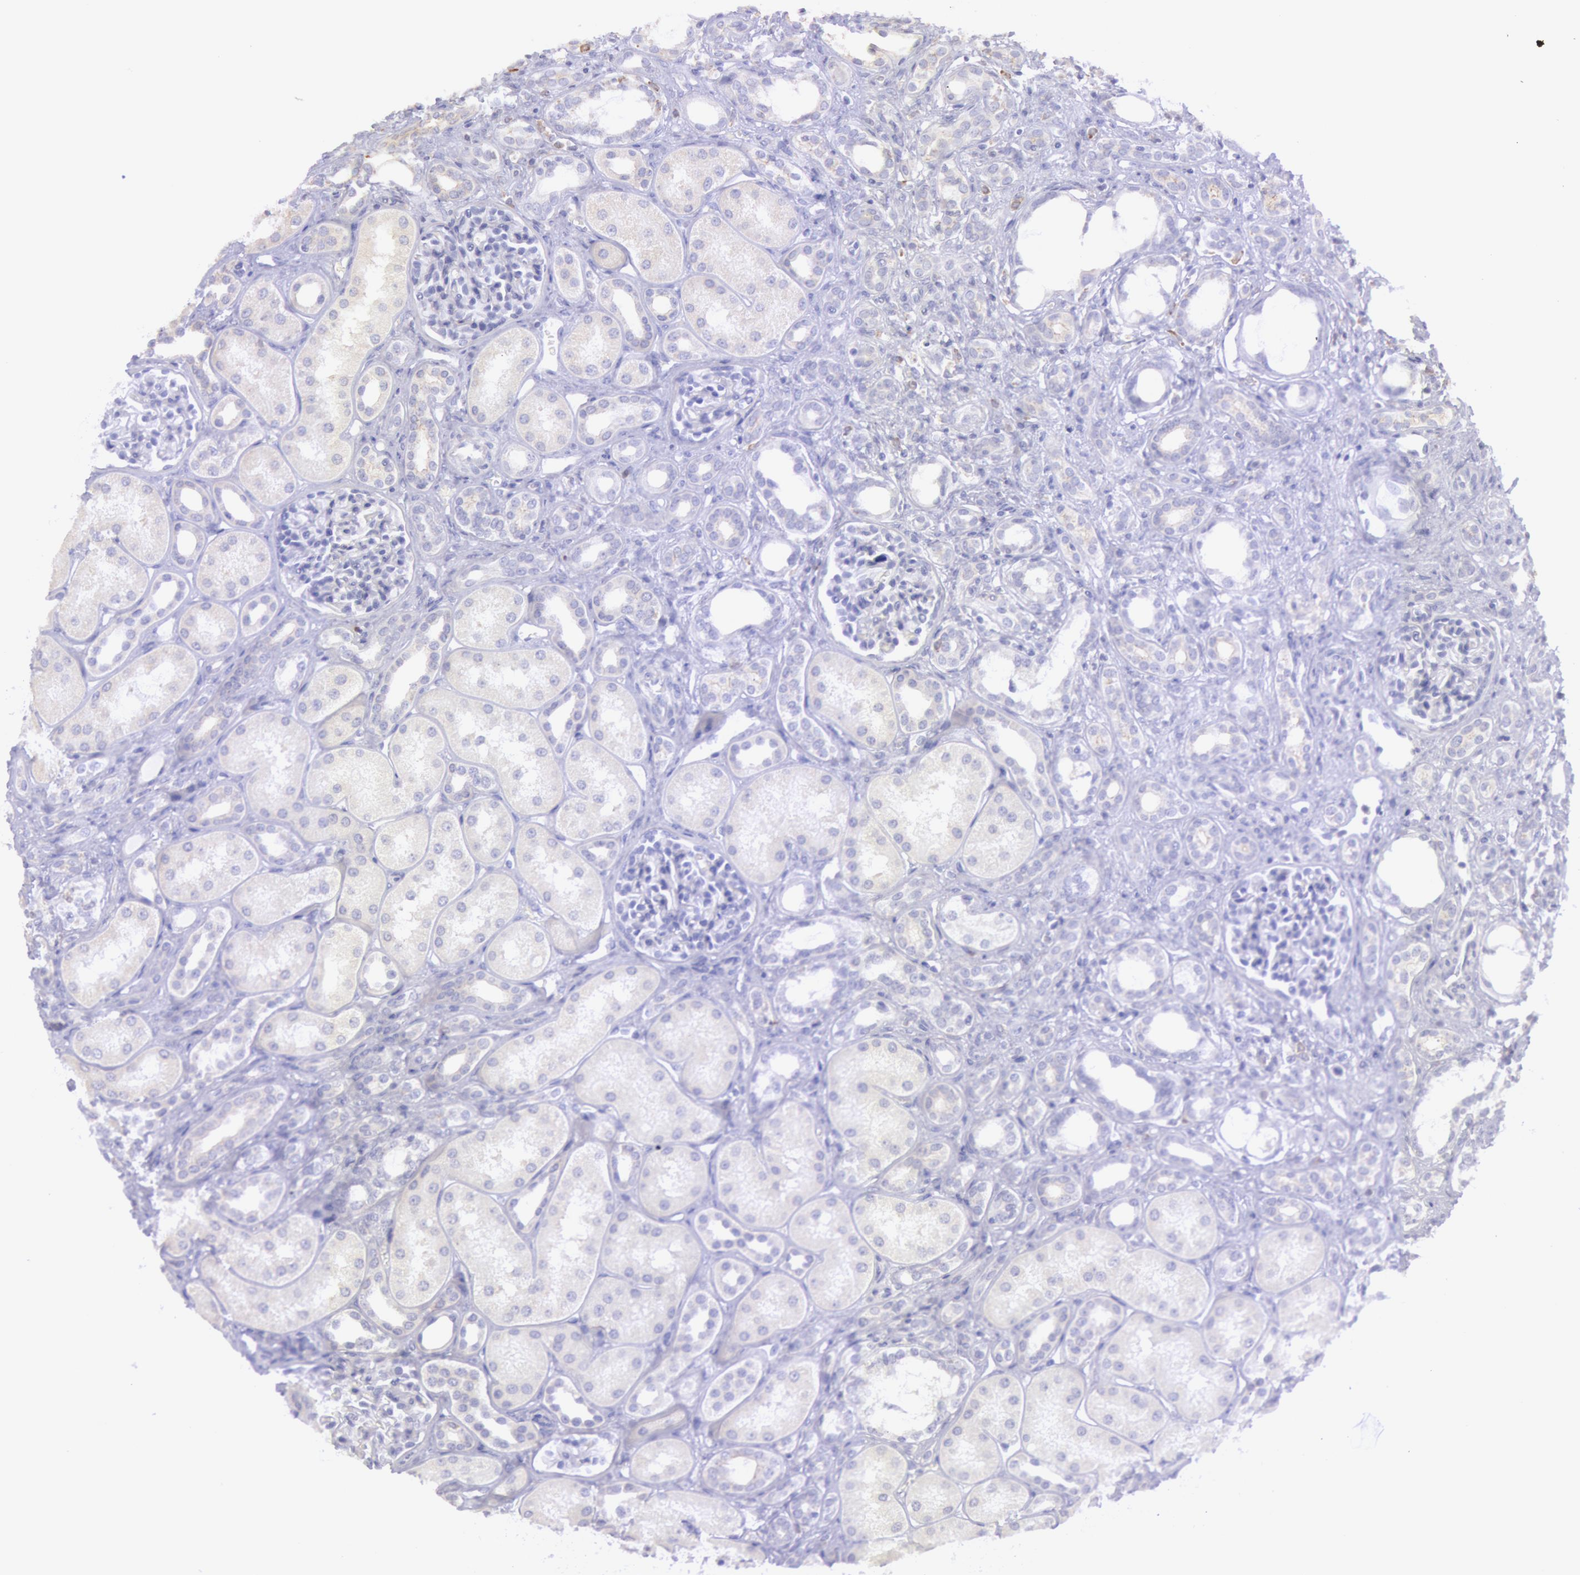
{"staining": {"intensity": "negative", "quantity": "none", "location": "none"}, "tissue": "kidney", "cell_type": "Cells in glomeruli", "image_type": "normal", "snomed": [{"axis": "morphology", "description": "Normal tissue, NOS"}, {"axis": "topography", "description": "Kidney"}], "caption": "Kidney stained for a protein using IHC shows no expression cells in glomeruli.", "gene": "MYH1", "patient": {"sex": "male", "age": 7}}